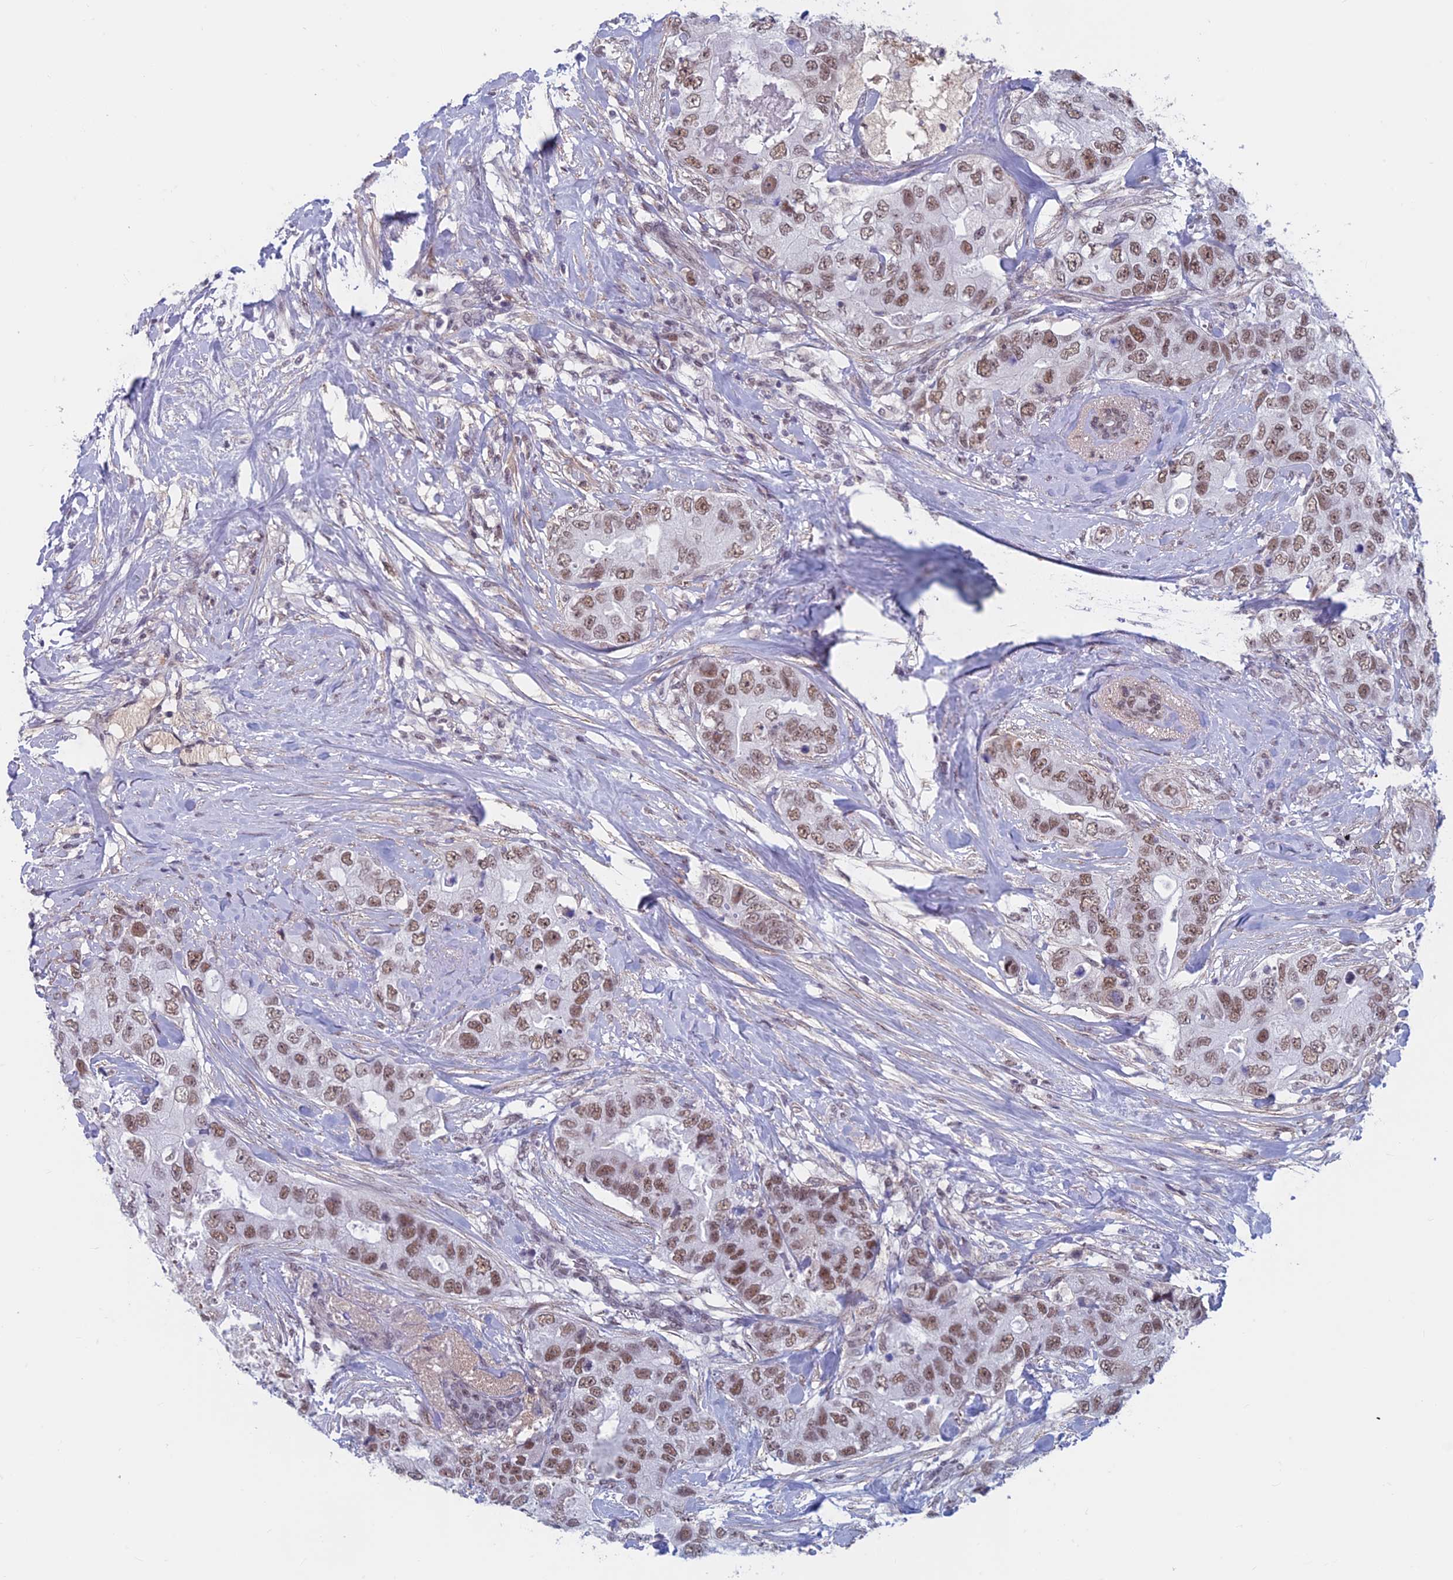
{"staining": {"intensity": "moderate", "quantity": ">75%", "location": "nuclear"}, "tissue": "breast cancer", "cell_type": "Tumor cells", "image_type": "cancer", "snomed": [{"axis": "morphology", "description": "Duct carcinoma"}, {"axis": "topography", "description": "Breast"}], "caption": "Immunohistochemistry (IHC) histopathology image of human breast cancer stained for a protein (brown), which demonstrates medium levels of moderate nuclear staining in approximately >75% of tumor cells.", "gene": "ASH2L", "patient": {"sex": "female", "age": 62}}